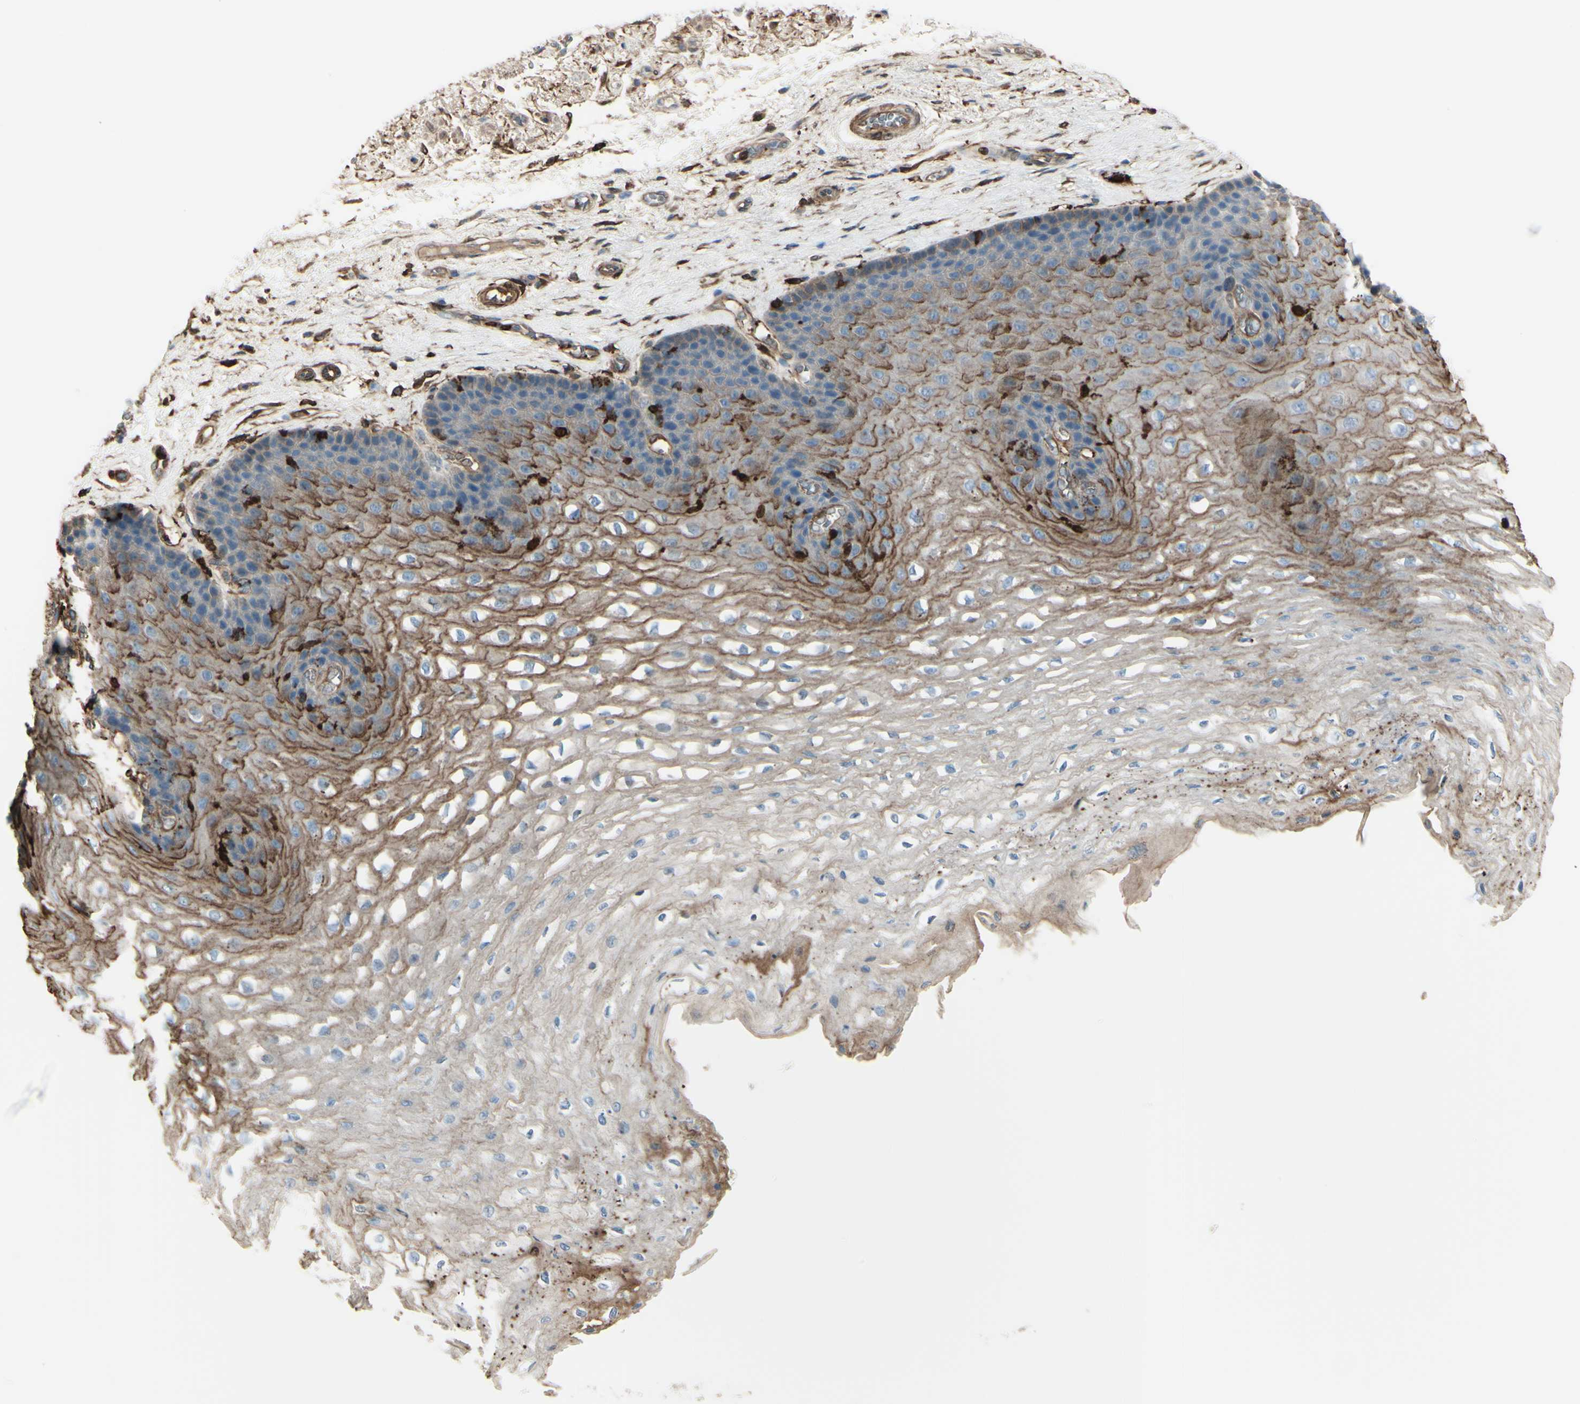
{"staining": {"intensity": "weak", "quantity": ">75%", "location": "cytoplasmic/membranous"}, "tissue": "esophagus", "cell_type": "Squamous epithelial cells", "image_type": "normal", "snomed": [{"axis": "morphology", "description": "Normal tissue, NOS"}, {"axis": "topography", "description": "Esophagus"}], "caption": "Weak cytoplasmic/membranous protein expression is seen in approximately >75% of squamous epithelial cells in esophagus. (Brightfield microscopy of DAB IHC at high magnification).", "gene": "GSN", "patient": {"sex": "female", "age": 72}}